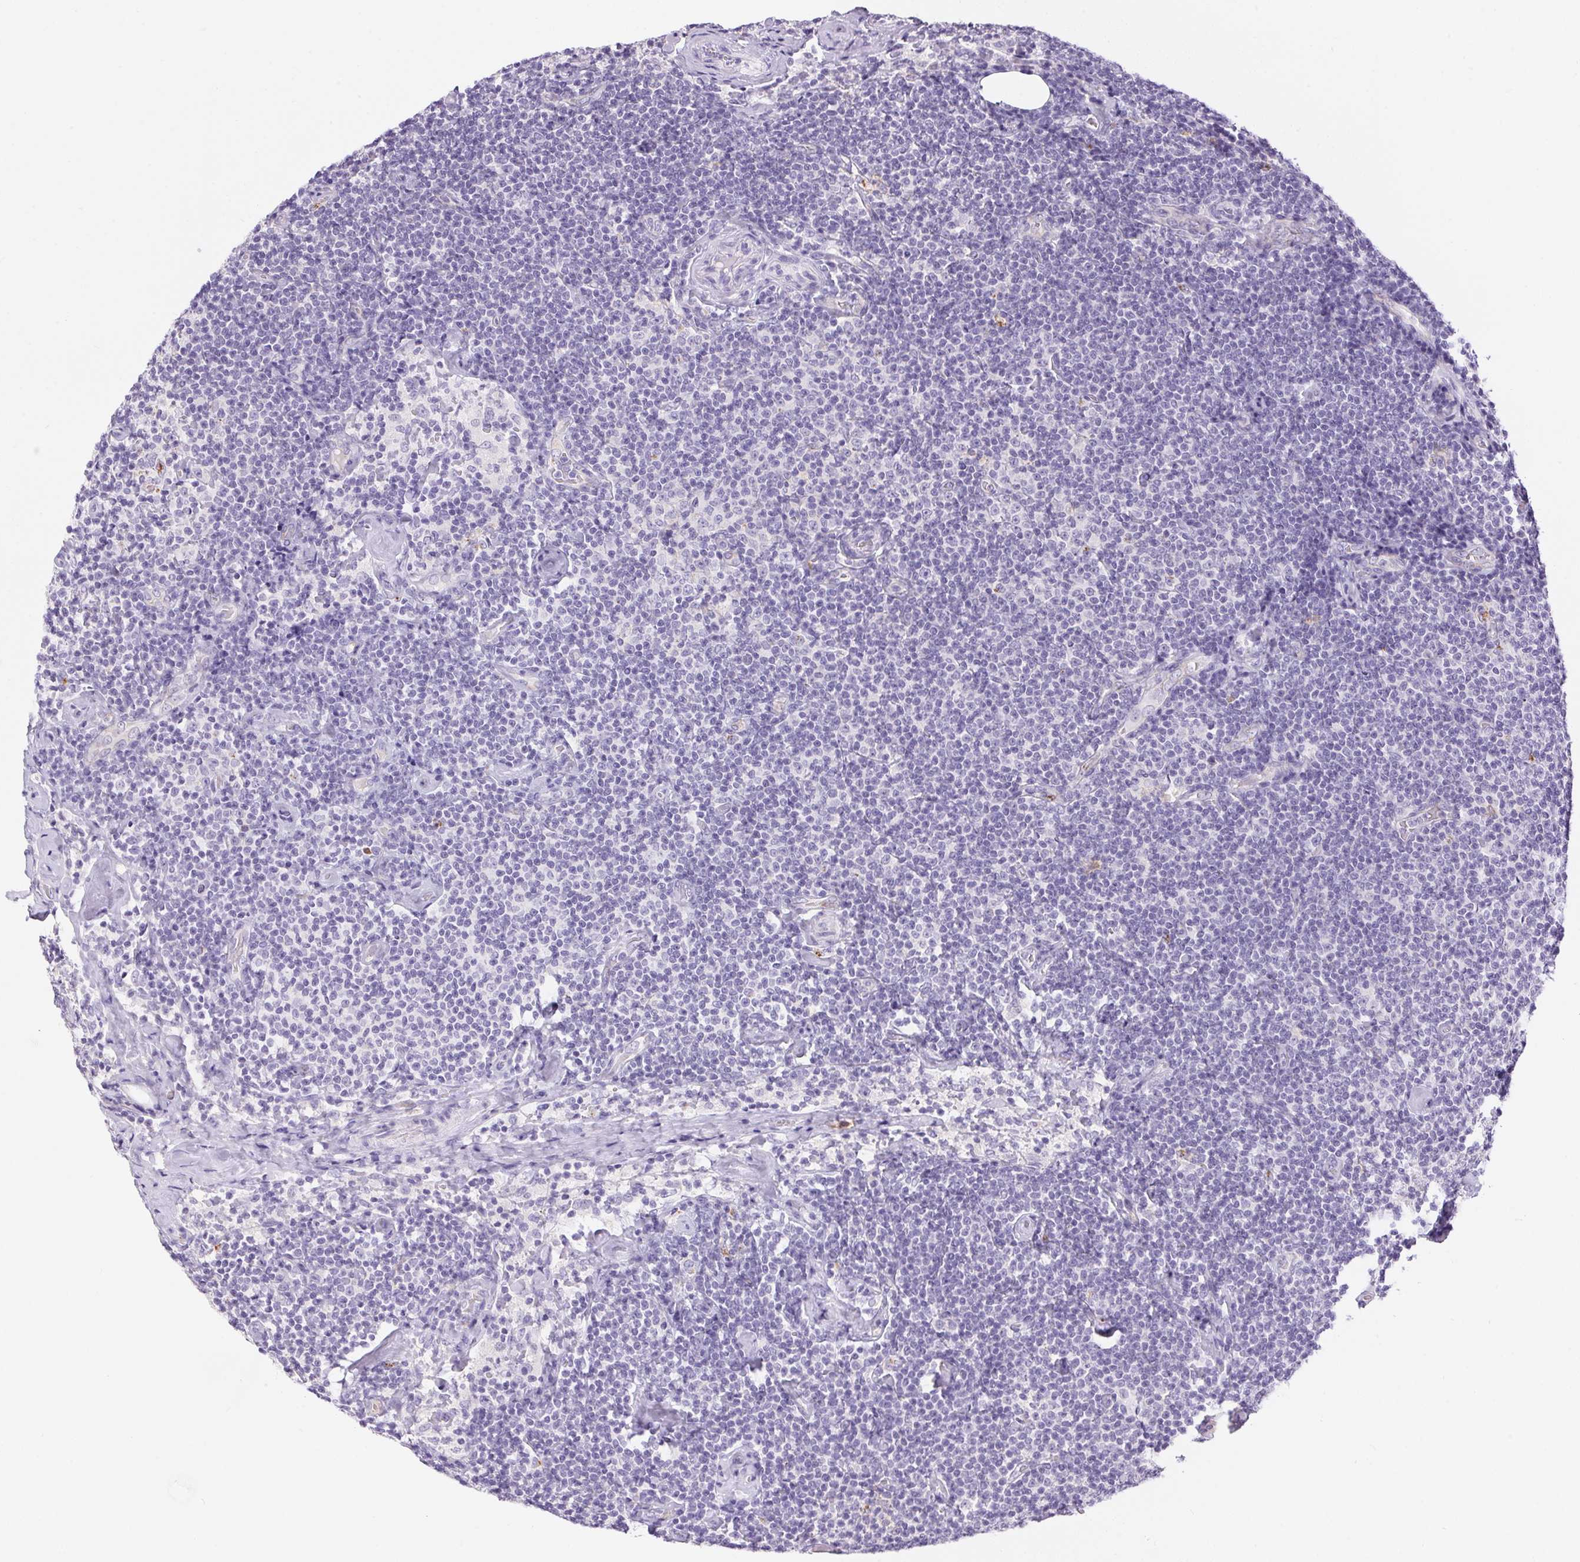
{"staining": {"intensity": "negative", "quantity": "none", "location": "none"}, "tissue": "lymphoma", "cell_type": "Tumor cells", "image_type": "cancer", "snomed": [{"axis": "morphology", "description": "Malignant lymphoma, non-Hodgkin's type, Low grade"}, {"axis": "topography", "description": "Lymph node"}], "caption": "Histopathology image shows no protein staining in tumor cells of low-grade malignant lymphoma, non-Hodgkin's type tissue. (Immunohistochemistry, brightfield microscopy, high magnification).", "gene": "PNLIPRP3", "patient": {"sex": "male", "age": 81}}